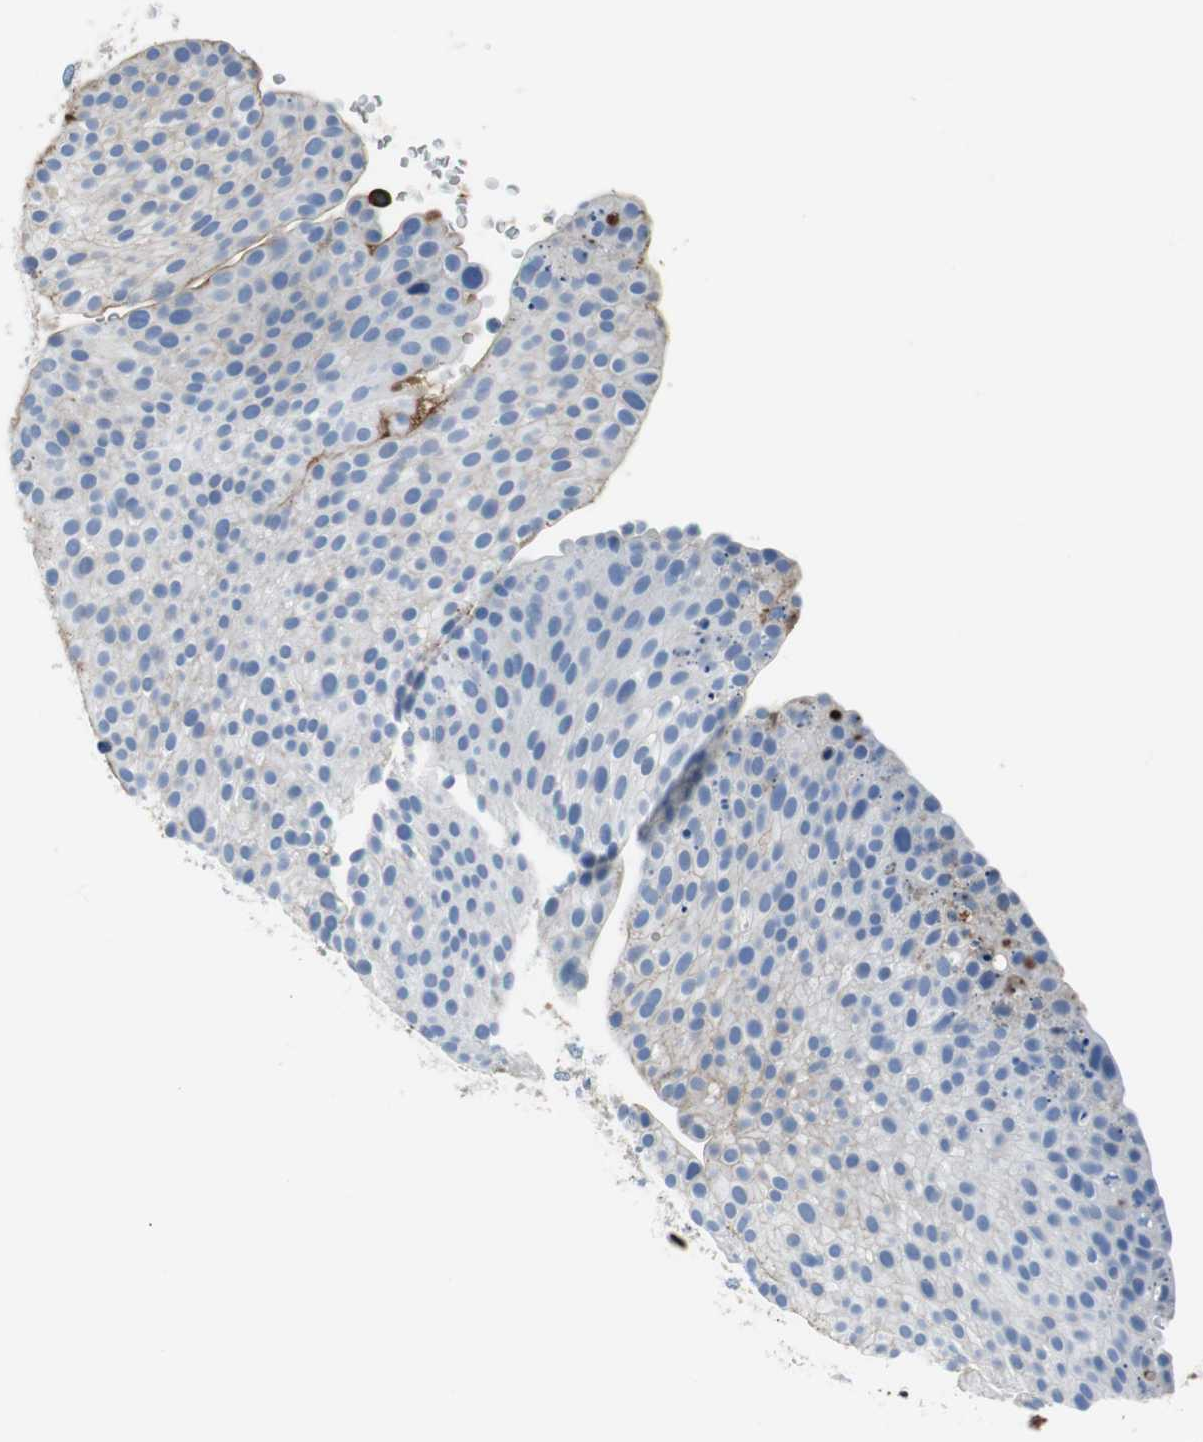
{"staining": {"intensity": "negative", "quantity": "none", "location": "none"}, "tissue": "urothelial cancer", "cell_type": "Tumor cells", "image_type": "cancer", "snomed": [{"axis": "morphology", "description": "Urothelial carcinoma, Low grade"}, {"axis": "topography", "description": "Smooth muscle"}, {"axis": "topography", "description": "Urinary bladder"}], "caption": "Immunohistochemistry photomicrograph of neoplastic tissue: low-grade urothelial carcinoma stained with DAB (3,3'-diaminobenzidine) demonstrates no significant protein expression in tumor cells. The staining was performed using DAB to visualize the protein expression in brown, while the nuclei were stained in blue with hematoxylin (Magnification: 20x).", "gene": "APCS", "patient": {"sex": "male", "age": 60}}